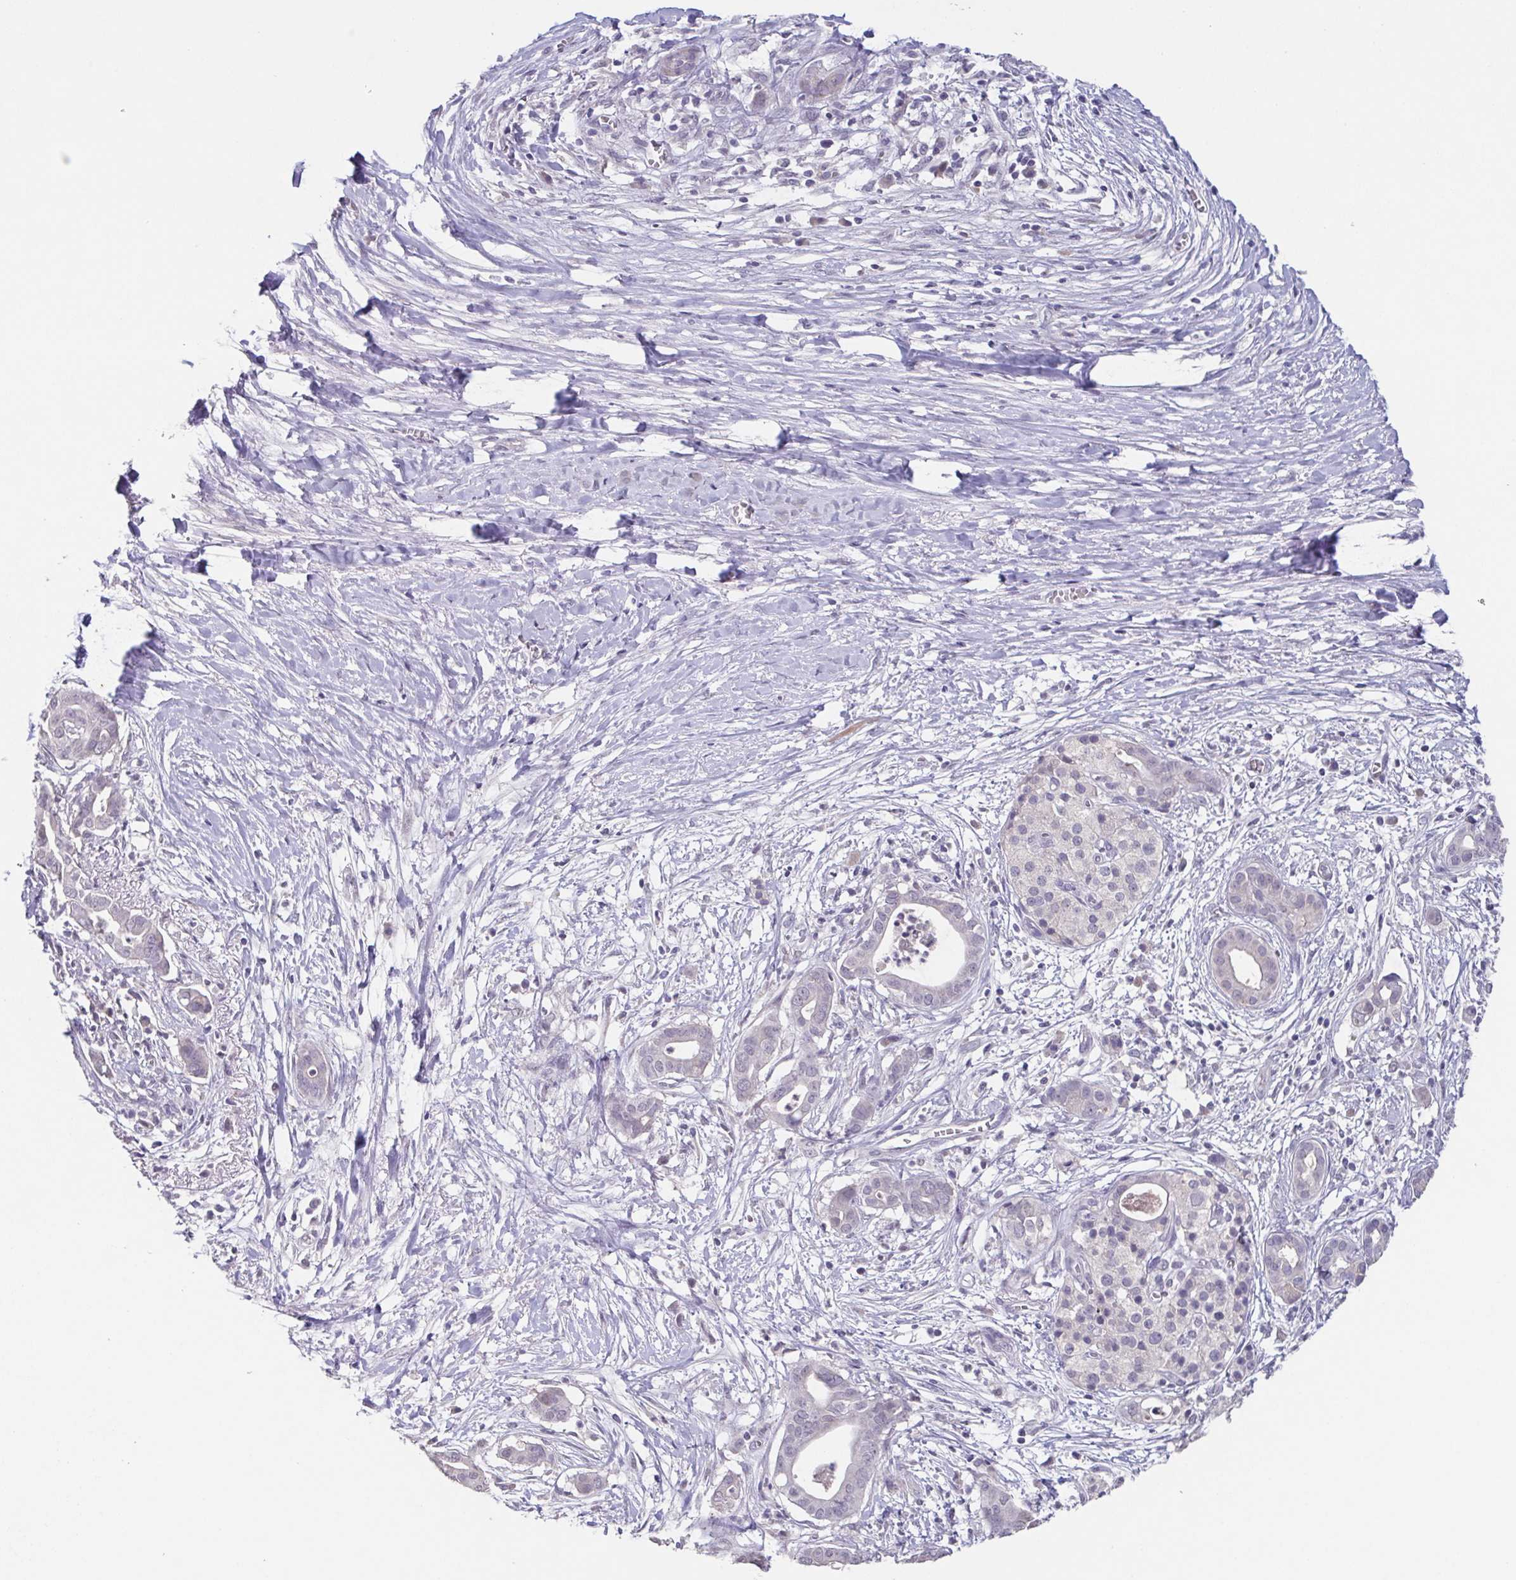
{"staining": {"intensity": "negative", "quantity": "none", "location": "none"}, "tissue": "pancreatic cancer", "cell_type": "Tumor cells", "image_type": "cancer", "snomed": [{"axis": "morphology", "description": "Adenocarcinoma, NOS"}, {"axis": "topography", "description": "Pancreas"}], "caption": "Tumor cells are negative for brown protein staining in pancreatic cancer. (DAB immunohistochemistry with hematoxylin counter stain).", "gene": "GHRL", "patient": {"sex": "male", "age": 61}}